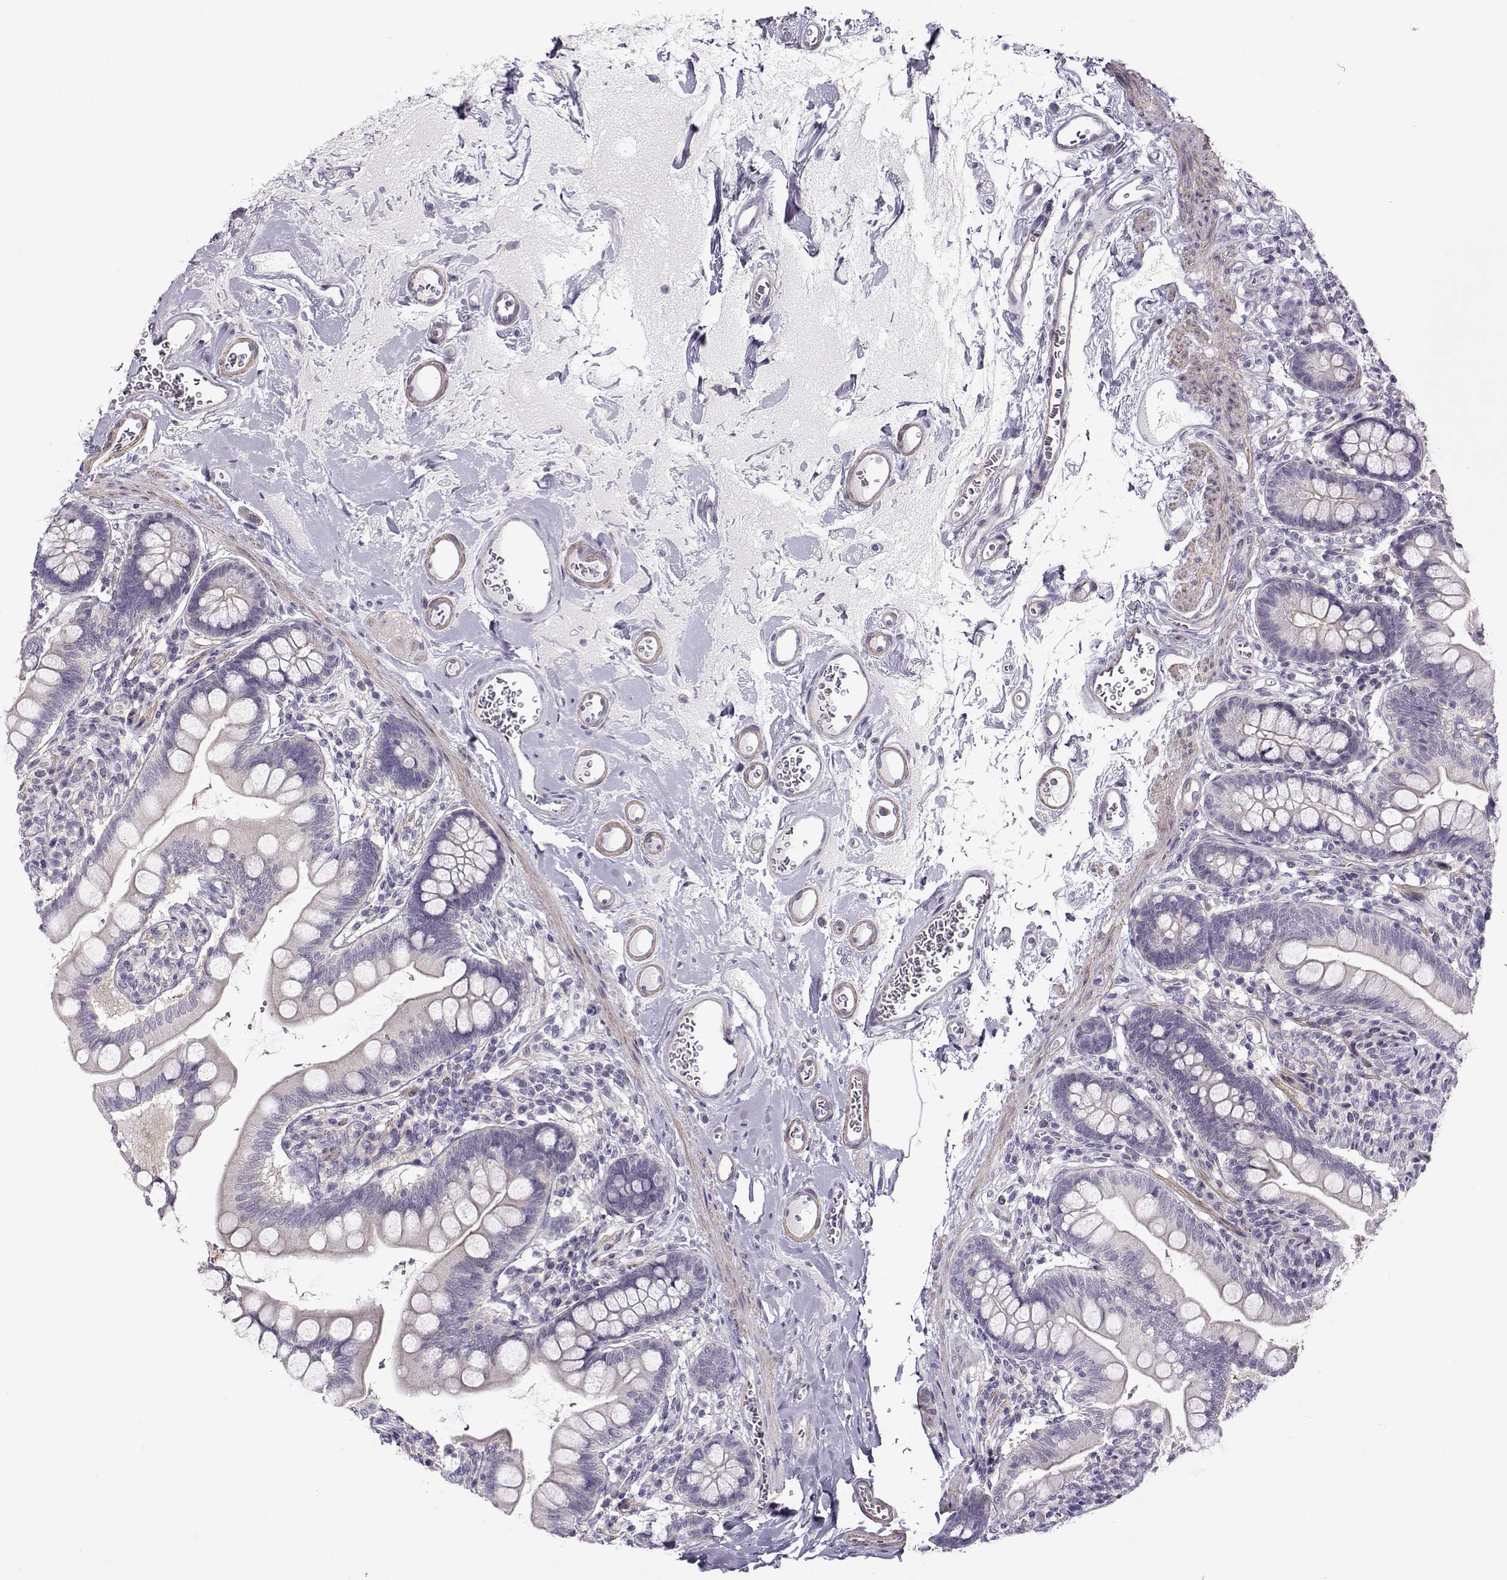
{"staining": {"intensity": "negative", "quantity": "none", "location": "none"}, "tissue": "small intestine", "cell_type": "Glandular cells", "image_type": "normal", "snomed": [{"axis": "morphology", "description": "Normal tissue, NOS"}, {"axis": "topography", "description": "Small intestine"}], "caption": "Immunohistochemistry image of benign small intestine: human small intestine stained with DAB reveals no significant protein staining in glandular cells. (Brightfield microscopy of DAB (3,3'-diaminobenzidine) immunohistochemistry at high magnification).", "gene": "UCP3", "patient": {"sex": "female", "age": 56}}